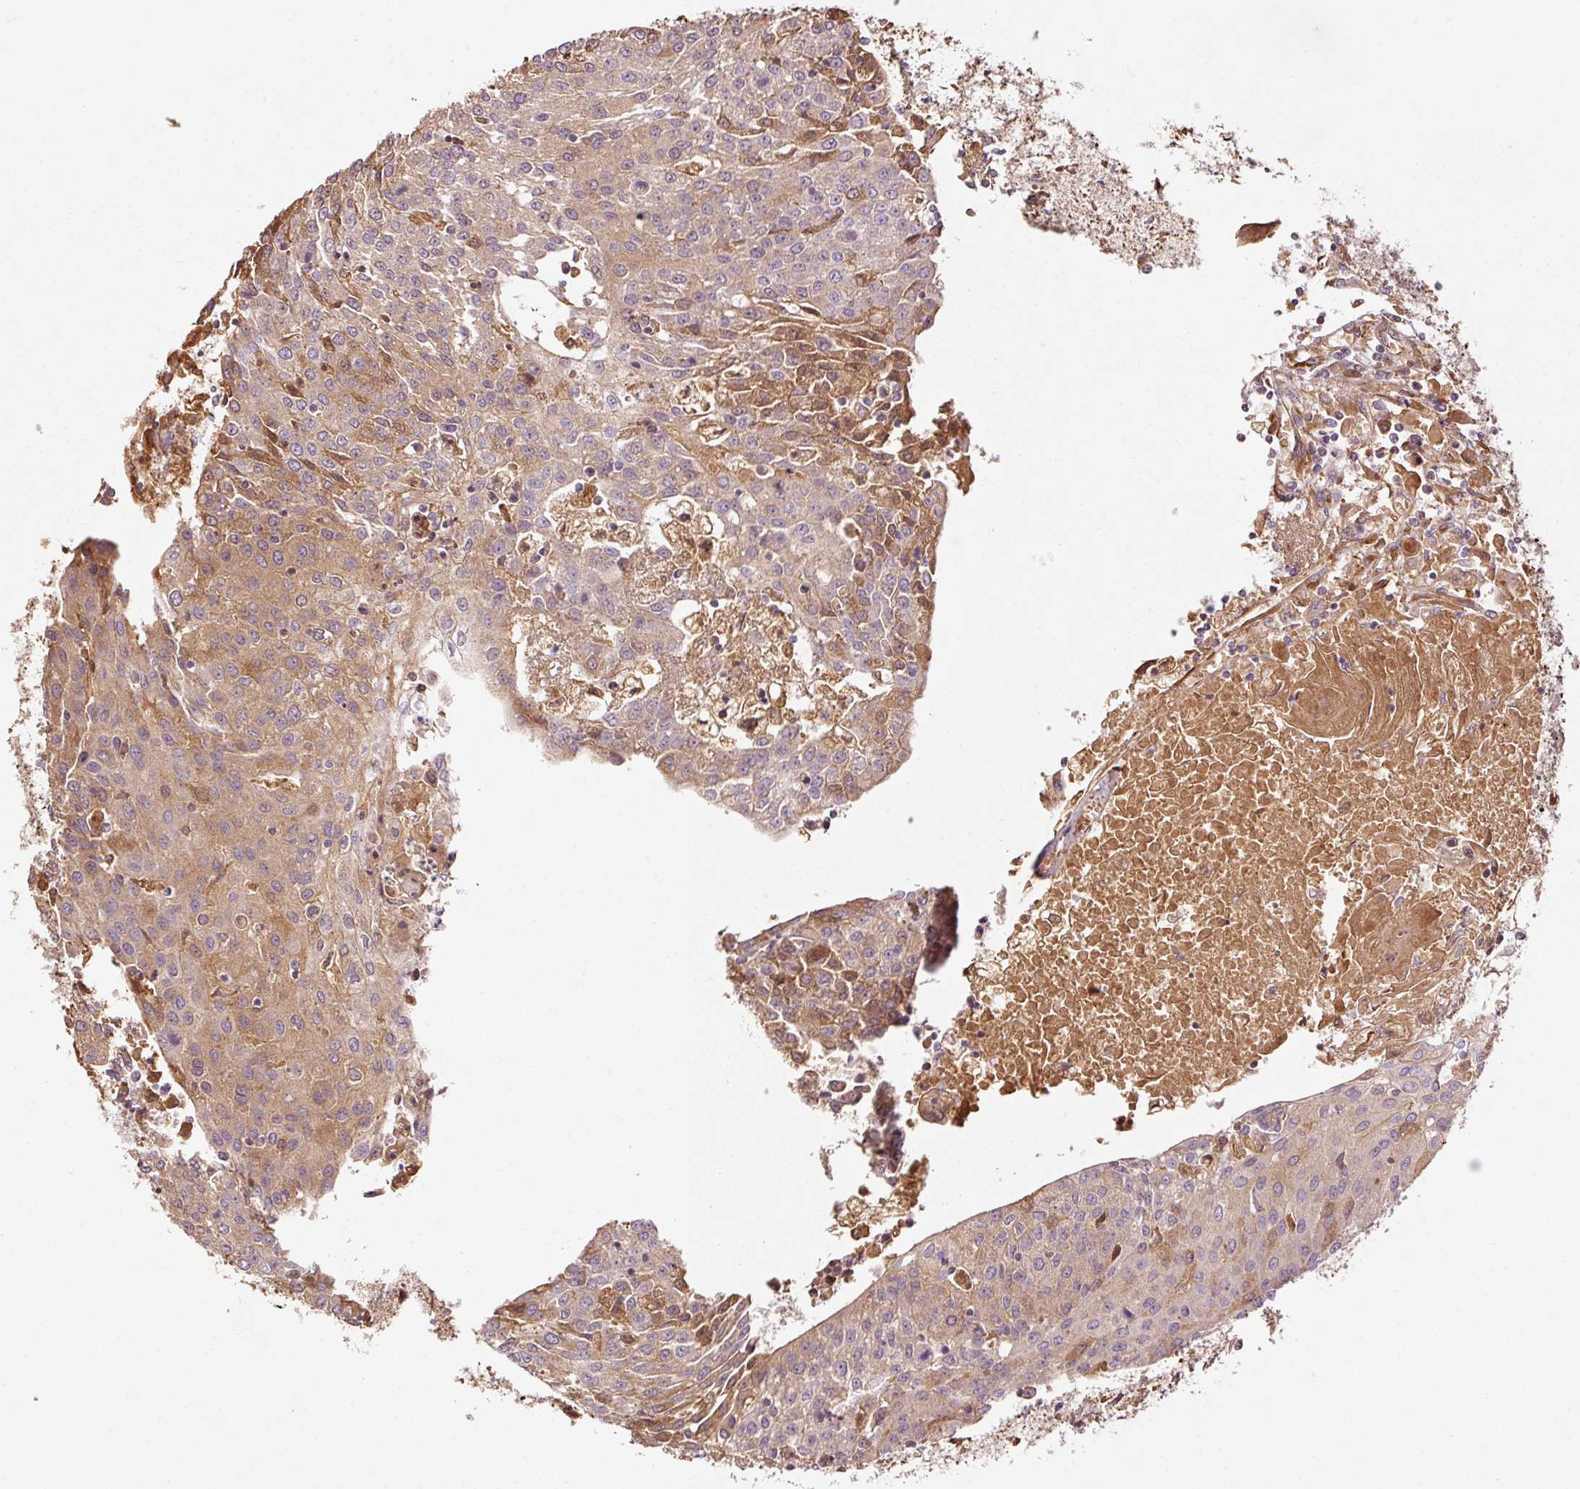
{"staining": {"intensity": "moderate", "quantity": ">75%", "location": "cytoplasmic/membranous,nuclear"}, "tissue": "urothelial cancer", "cell_type": "Tumor cells", "image_type": "cancer", "snomed": [{"axis": "morphology", "description": "Urothelial carcinoma, High grade"}, {"axis": "topography", "description": "Urinary bladder"}], "caption": "Urothelial carcinoma (high-grade) tissue reveals moderate cytoplasmic/membranous and nuclear expression in about >75% of tumor cells Immunohistochemistry (ihc) stains the protein of interest in brown and the nuclei are stained blue.", "gene": "NID2", "patient": {"sex": "female", "age": 85}}